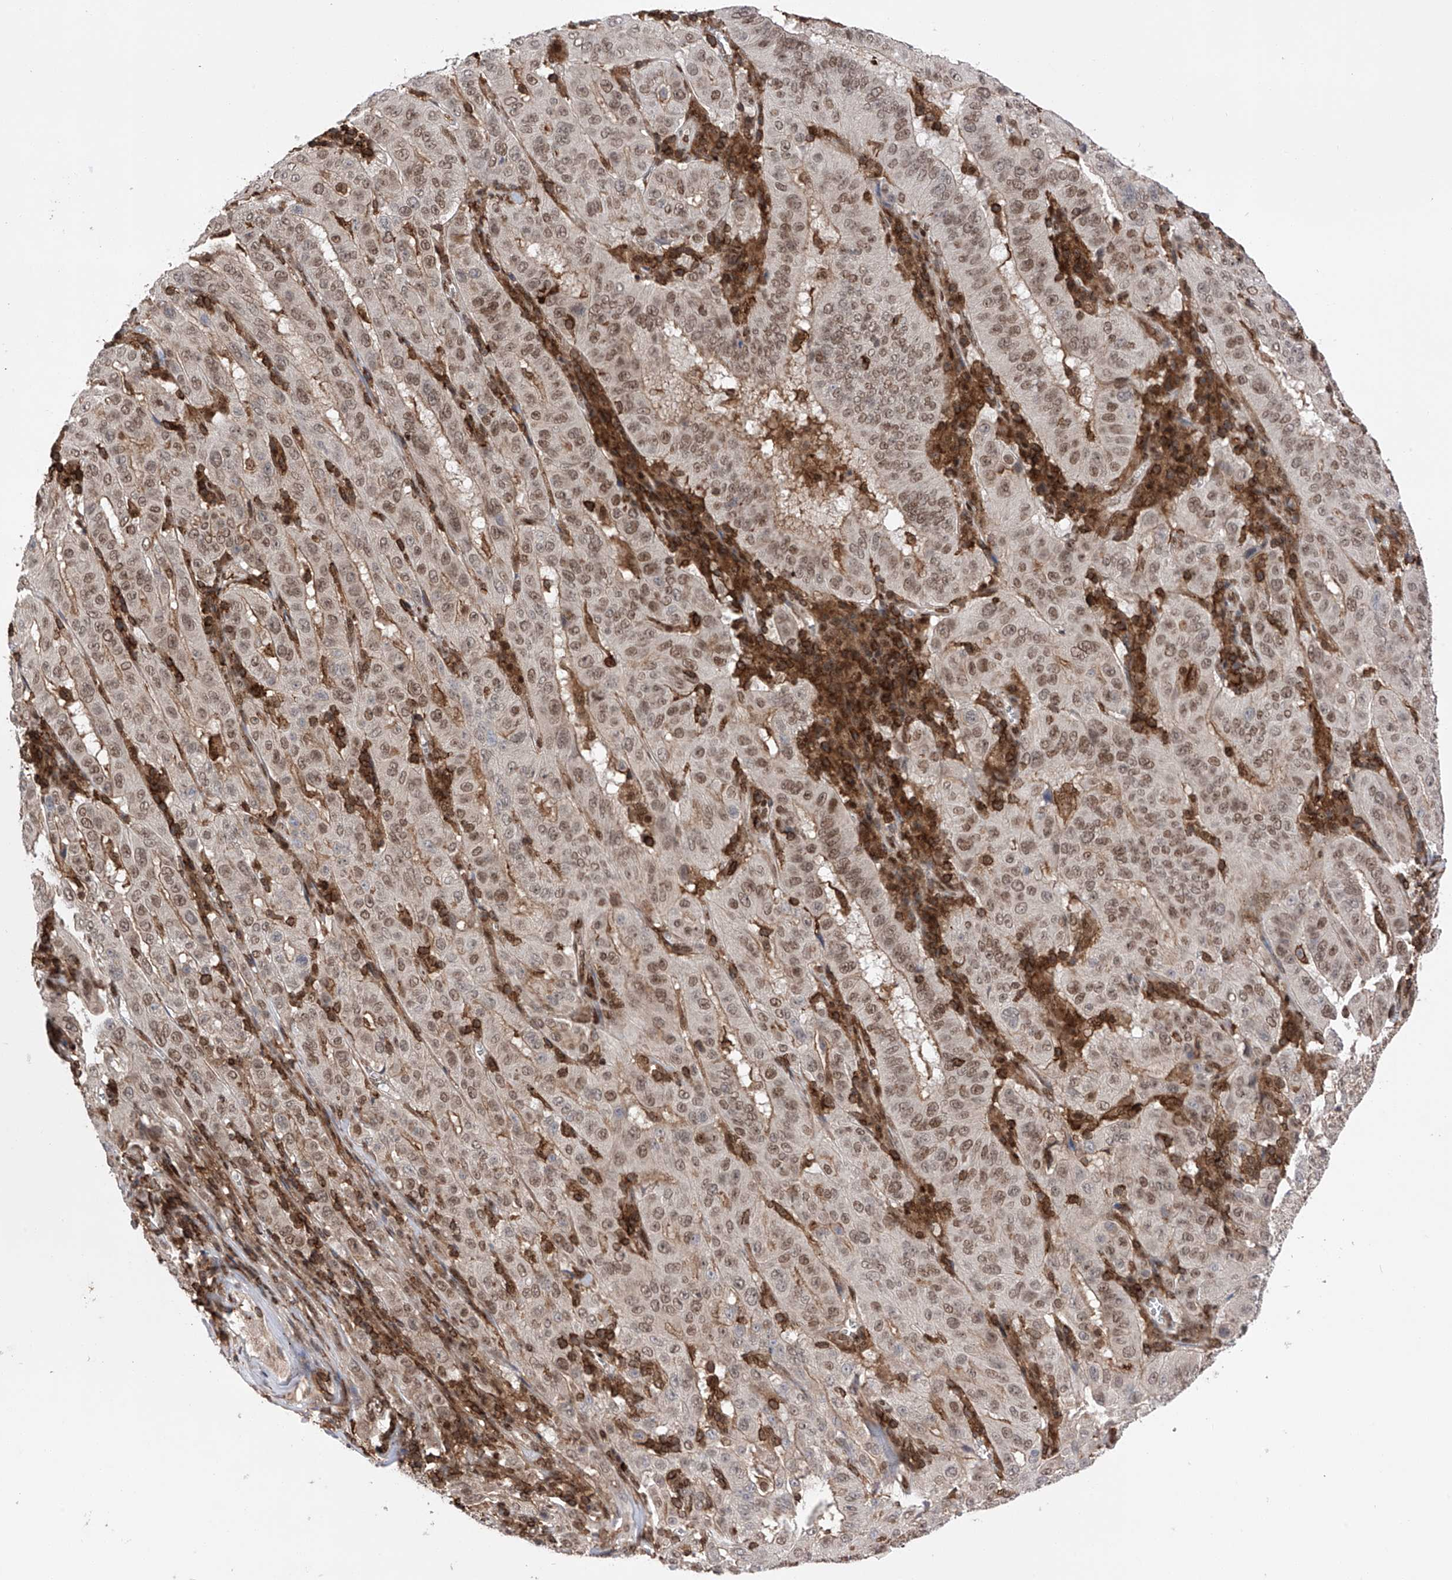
{"staining": {"intensity": "moderate", "quantity": ">75%", "location": "nuclear"}, "tissue": "pancreatic cancer", "cell_type": "Tumor cells", "image_type": "cancer", "snomed": [{"axis": "morphology", "description": "Adenocarcinoma, NOS"}, {"axis": "topography", "description": "Pancreas"}], "caption": "Immunohistochemistry (IHC) staining of pancreatic cancer (adenocarcinoma), which exhibits medium levels of moderate nuclear expression in about >75% of tumor cells indicating moderate nuclear protein staining. The staining was performed using DAB (3,3'-diaminobenzidine) (brown) for protein detection and nuclei were counterstained in hematoxylin (blue).", "gene": "ZNF280D", "patient": {"sex": "male", "age": 63}}